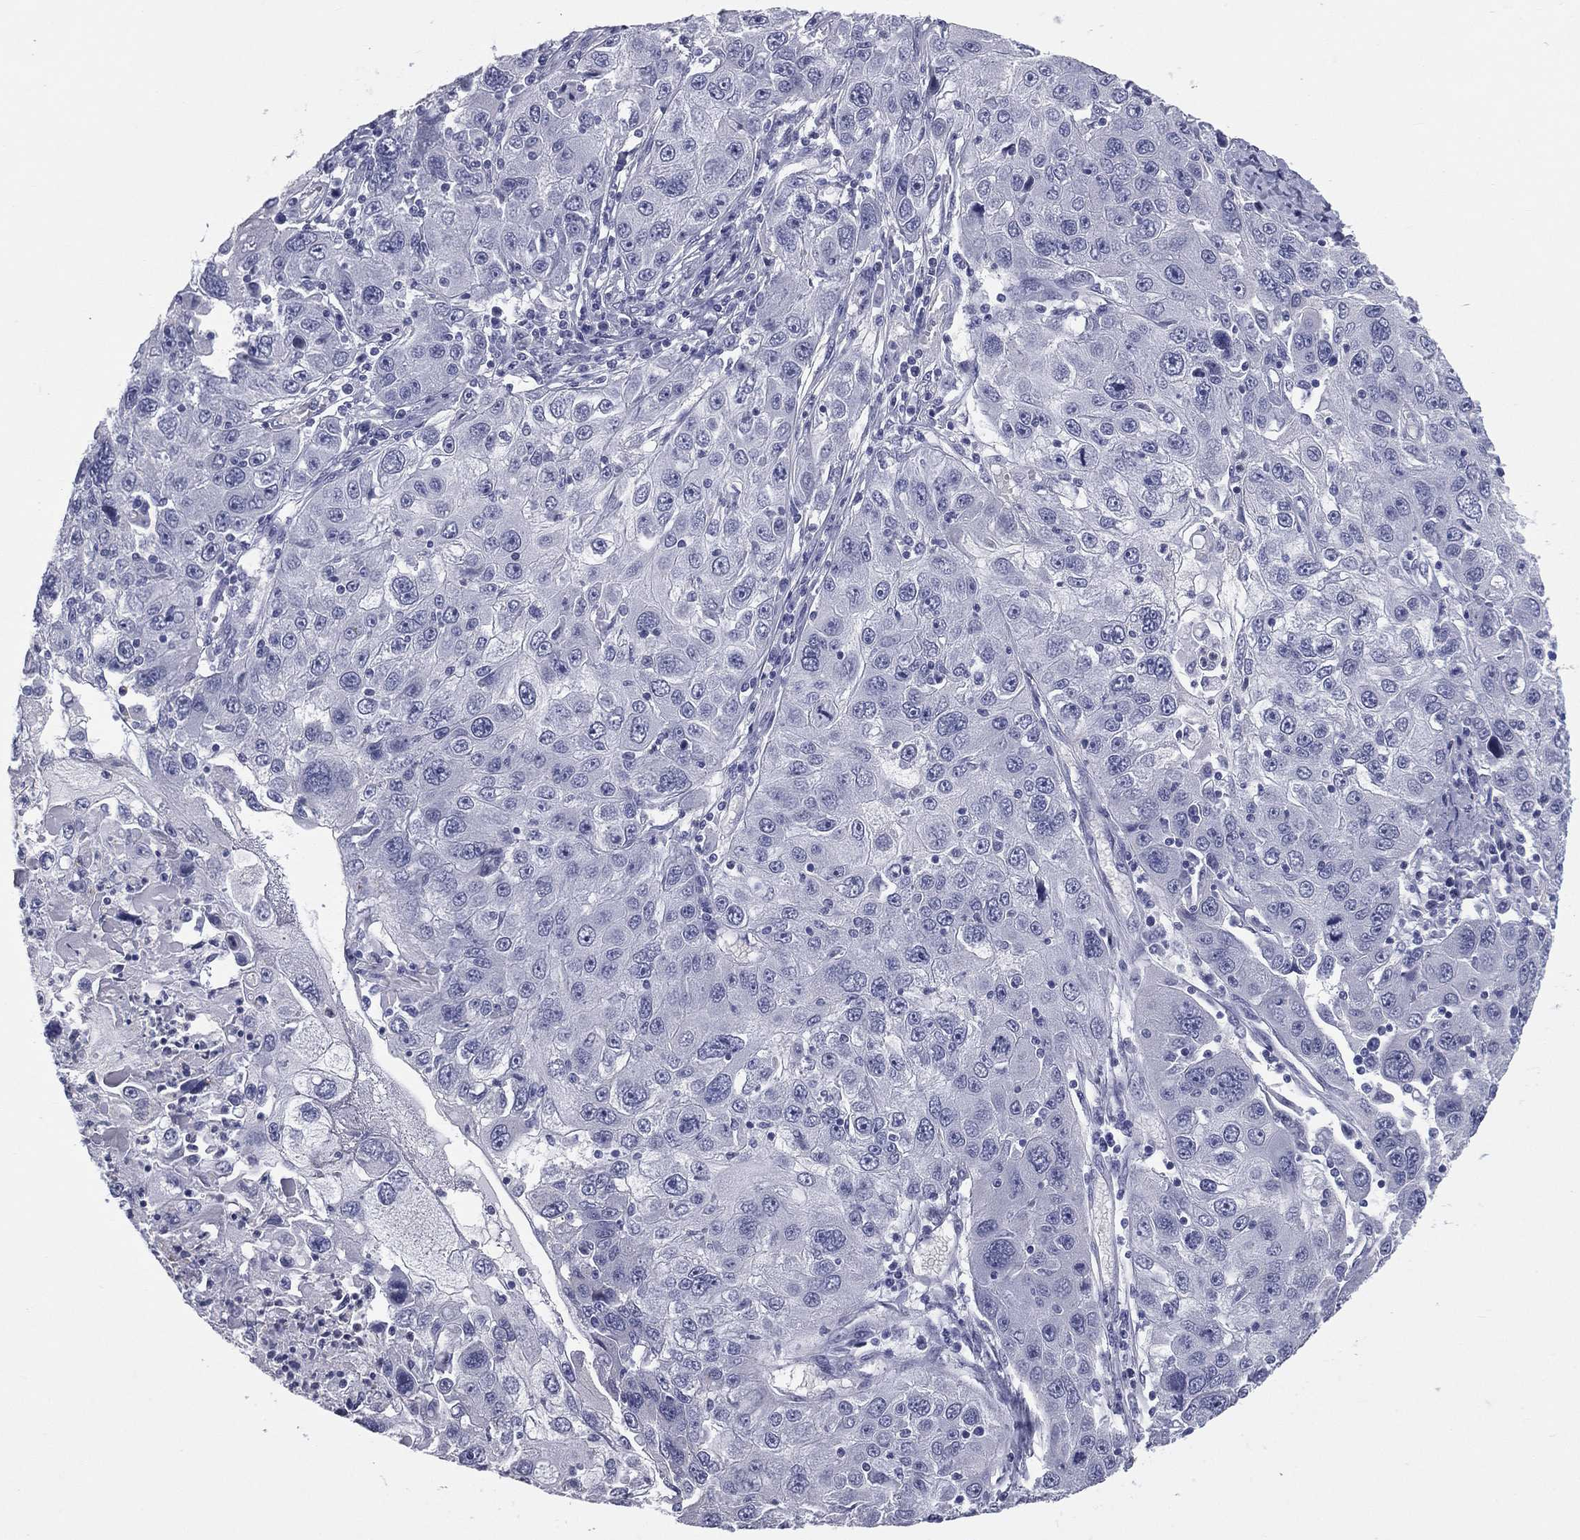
{"staining": {"intensity": "negative", "quantity": "none", "location": "none"}, "tissue": "stomach cancer", "cell_type": "Tumor cells", "image_type": "cancer", "snomed": [{"axis": "morphology", "description": "Adenocarcinoma, NOS"}, {"axis": "topography", "description": "Stomach"}], "caption": "Tumor cells are negative for protein expression in human stomach cancer (adenocarcinoma). Brightfield microscopy of IHC stained with DAB (brown) and hematoxylin (blue), captured at high magnification.", "gene": "MLN", "patient": {"sex": "male", "age": 56}}